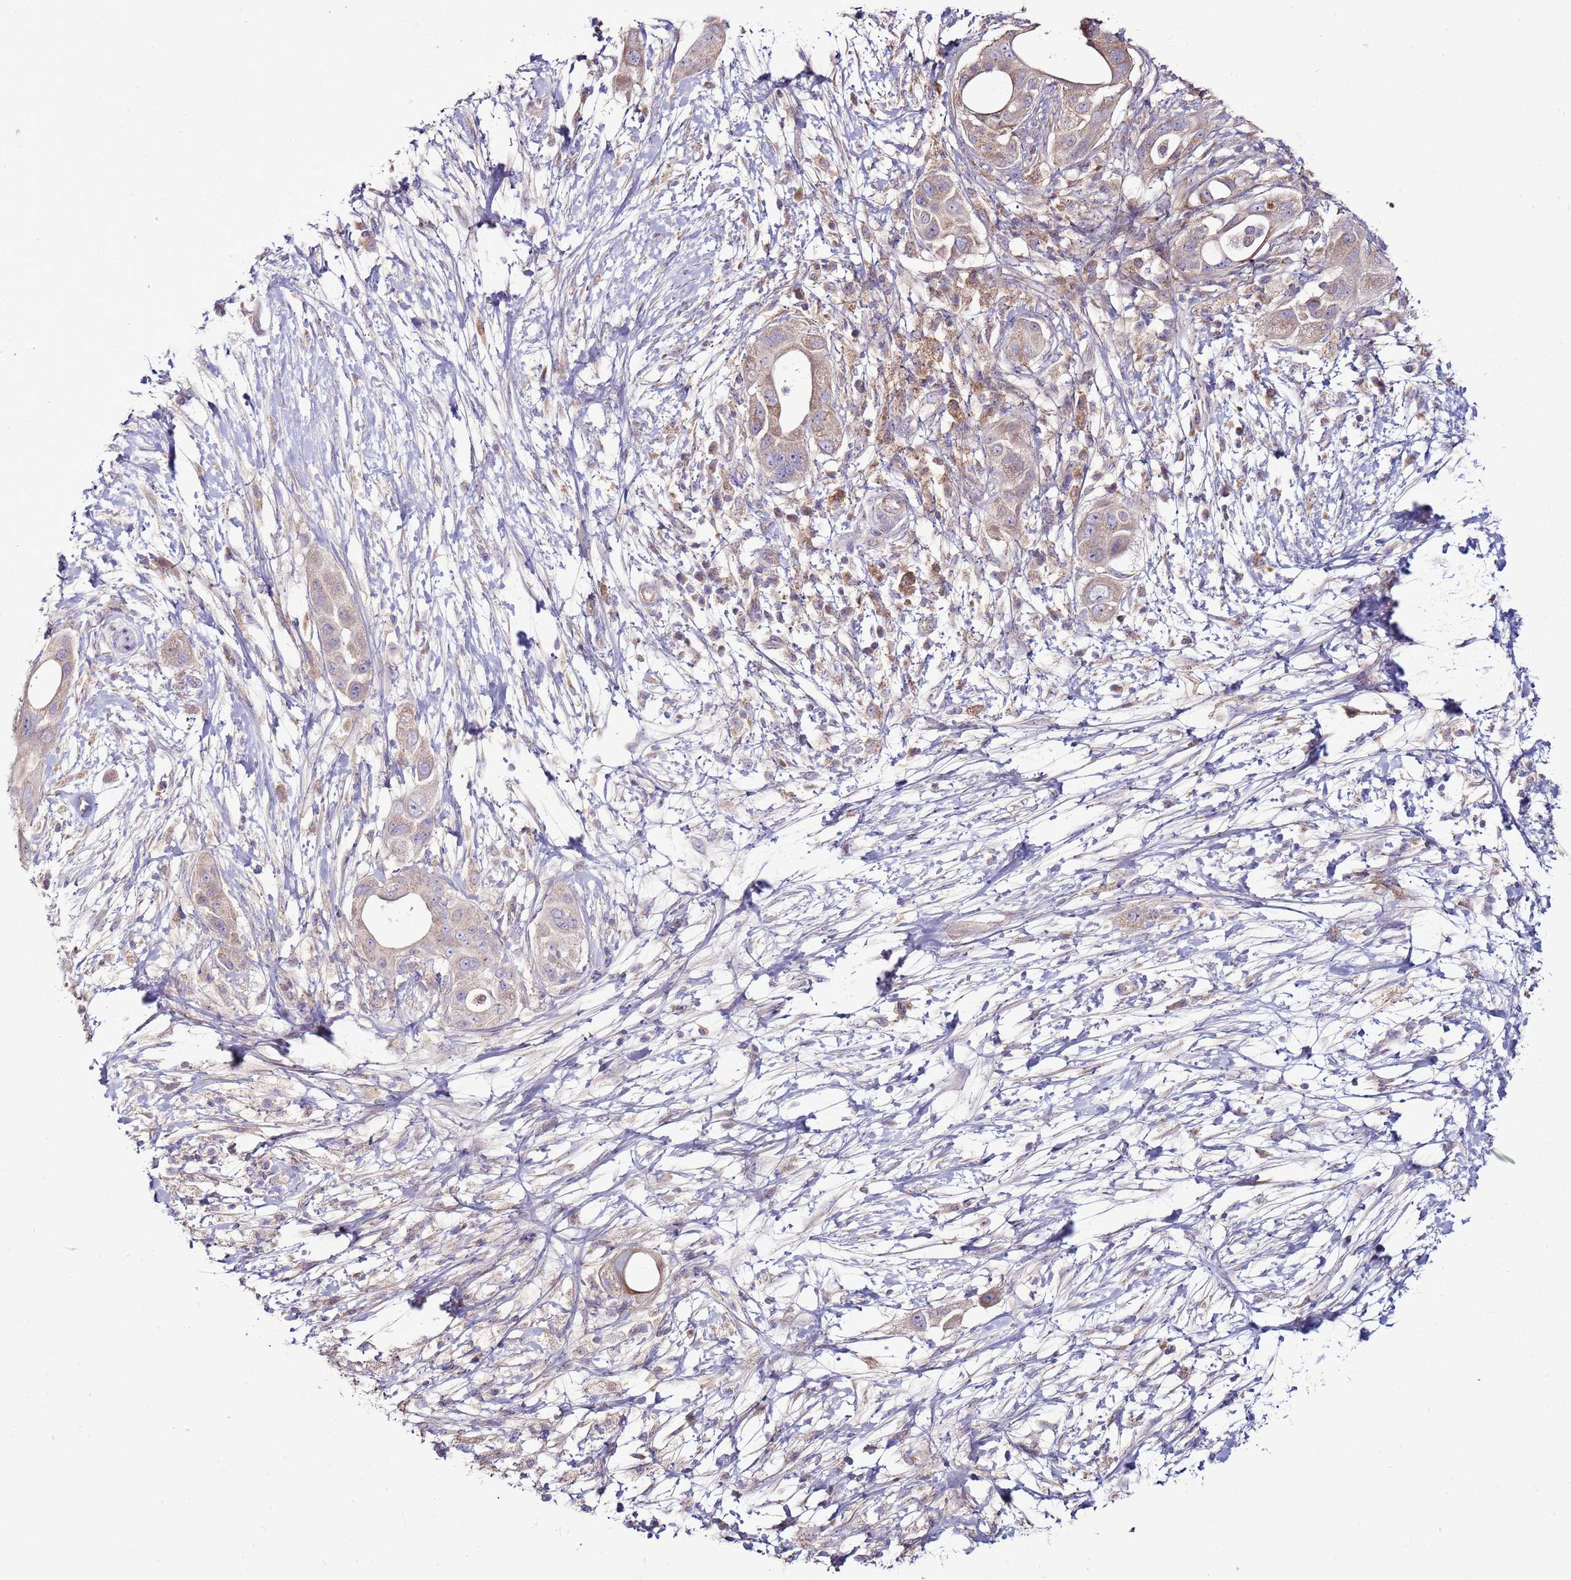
{"staining": {"intensity": "moderate", "quantity": ">75%", "location": "cytoplasmic/membranous"}, "tissue": "pancreatic cancer", "cell_type": "Tumor cells", "image_type": "cancer", "snomed": [{"axis": "morphology", "description": "Adenocarcinoma, NOS"}, {"axis": "topography", "description": "Pancreas"}], "caption": "Immunohistochemical staining of pancreatic adenocarcinoma displays medium levels of moderate cytoplasmic/membranous protein expression in approximately >75% of tumor cells. Using DAB (3,3'-diaminobenzidine) (brown) and hematoxylin (blue) stains, captured at high magnification using brightfield microscopy.", "gene": "TRAPPC4", "patient": {"sex": "male", "age": 68}}